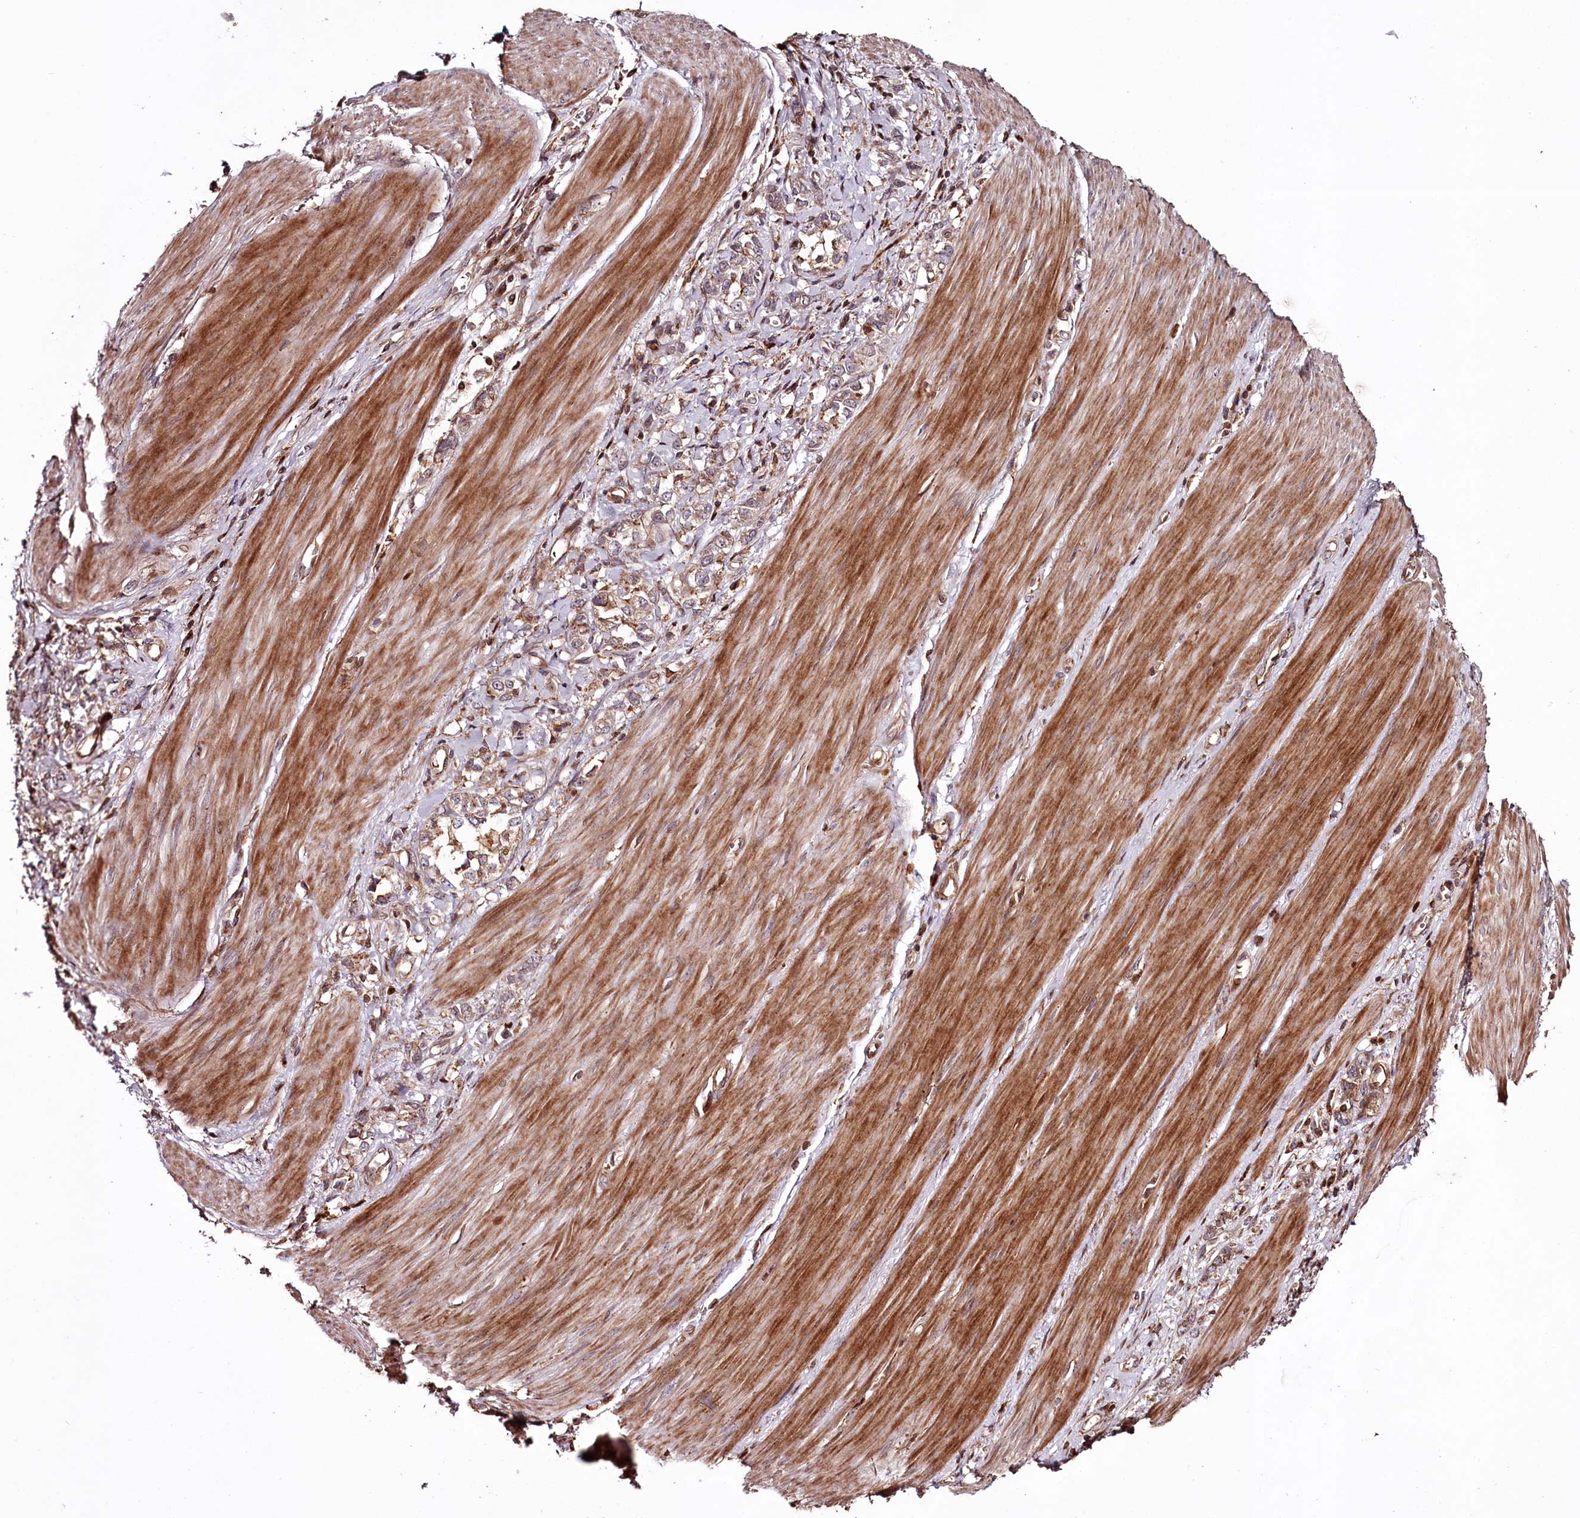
{"staining": {"intensity": "weak", "quantity": ">75%", "location": "cytoplasmic/membranous"}, "tissue": "stomach cancer", "cell_type": "Tumor cells", "image_type": "cancer", "snomed": [{"axis": "morphology", "description": "Adenocarcinoma, NOS"}, {"axis": "topography", "description": "Stomach"}], "caption": "The histopathology image reveals immunohistochemical staining of stomach adenocarcinoma. There is weak cytoplasmic/membranous staining is seen in approximately >75% of tumor cells.", "gene": "KIF14", "patient": {"sex": "female", "age": 76}}